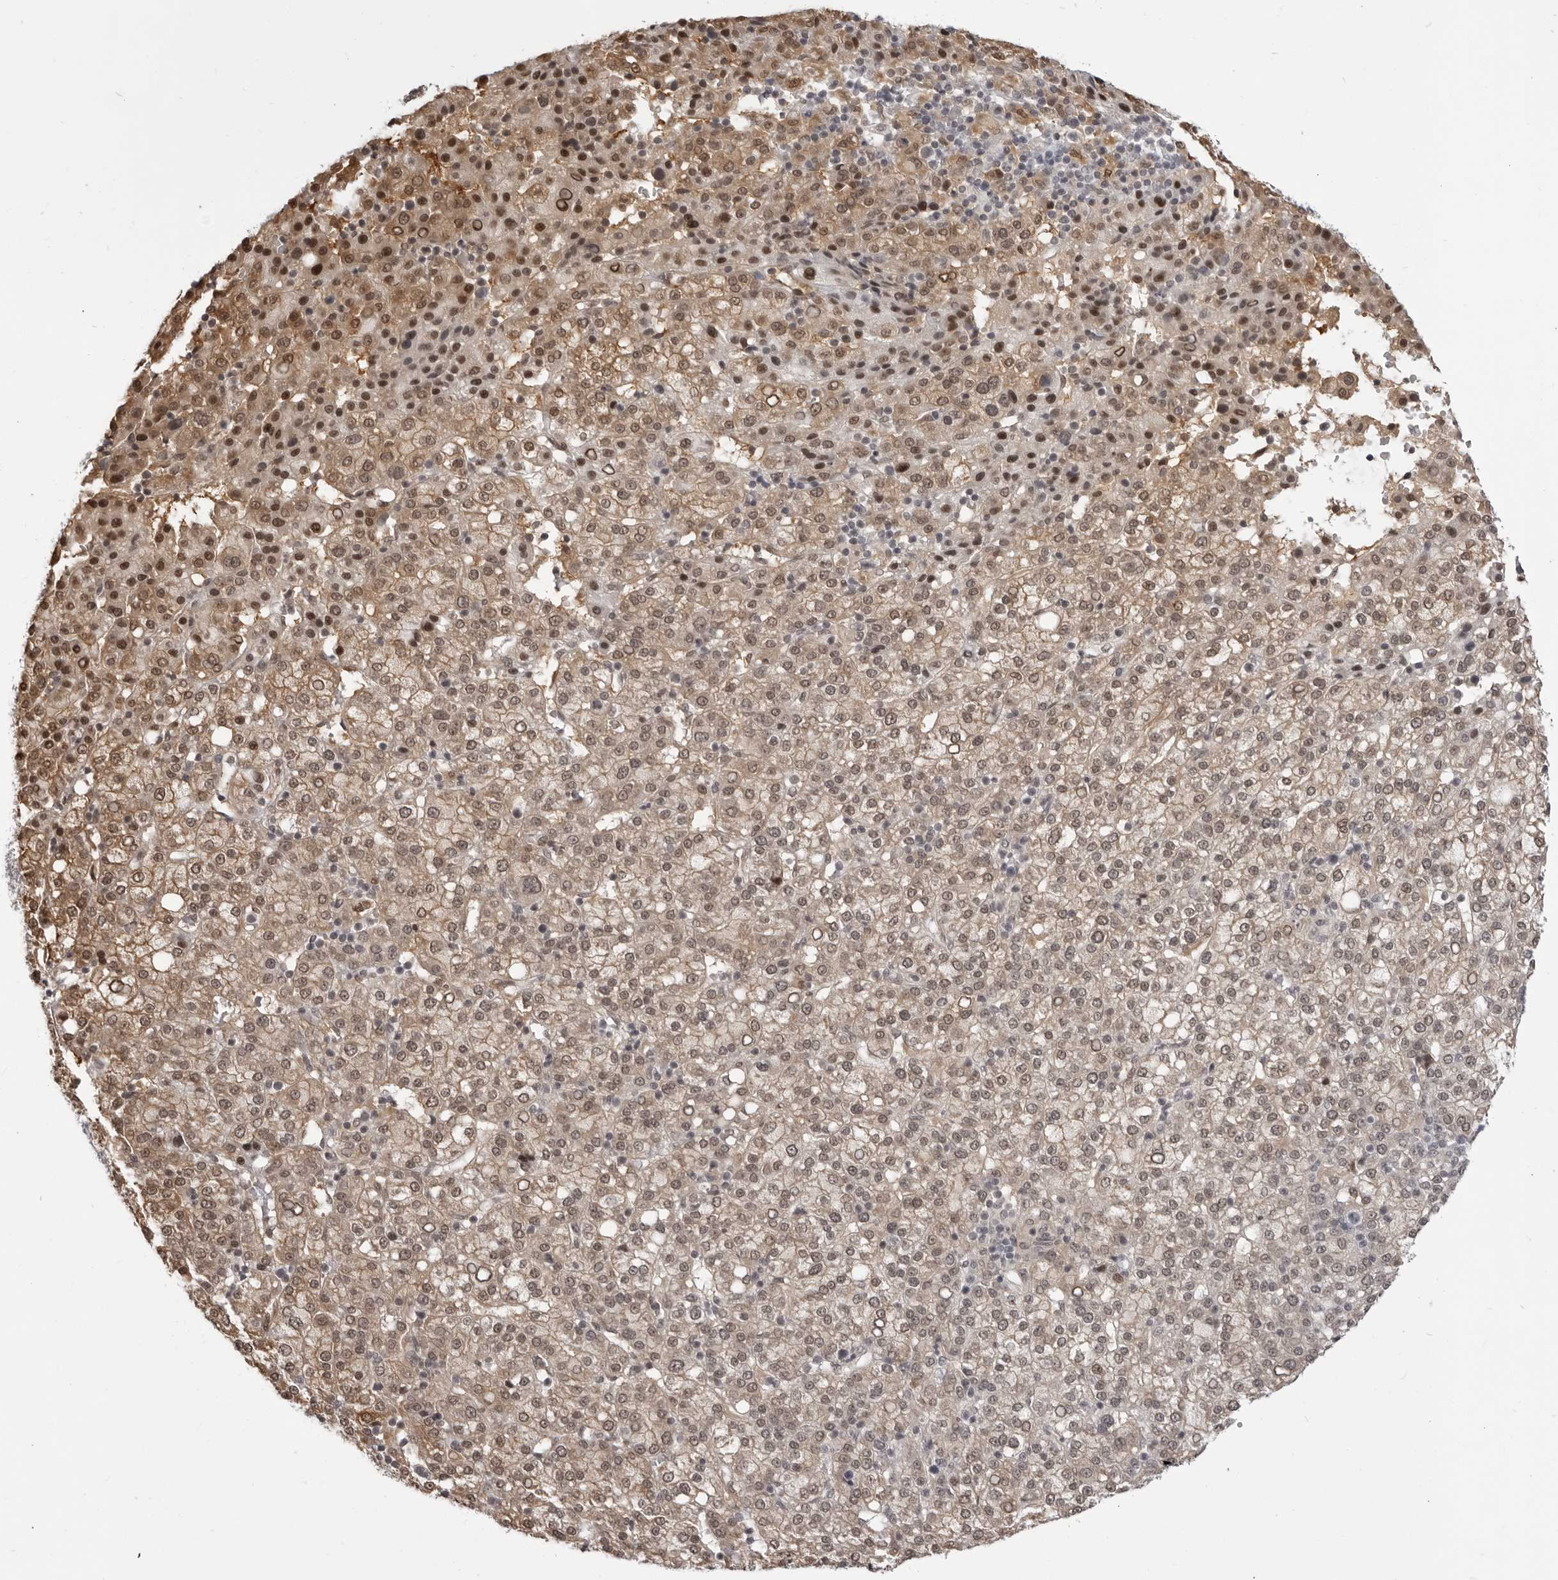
{"staining": {"intensity": "moderate", "quantity": ">75%", "location": "nuclear"}, "tissue": "liver cancer", "cell_type": "Tumor cells", "image_type": "cancer", "snomed": [{"axis": "morphology", "description": "Carcinoma, Hepatocellular, NOS"}, {"axis": "topography", "description": "Liver"}], "caption": "Hepatocellular carcinoma (liver) stained with immunohistochemistry reveals moderate nuclear positivity in about >75% of tumor cells.", "gene": "SRGAP2", "patient": {"sex": "female", "age": 58}}